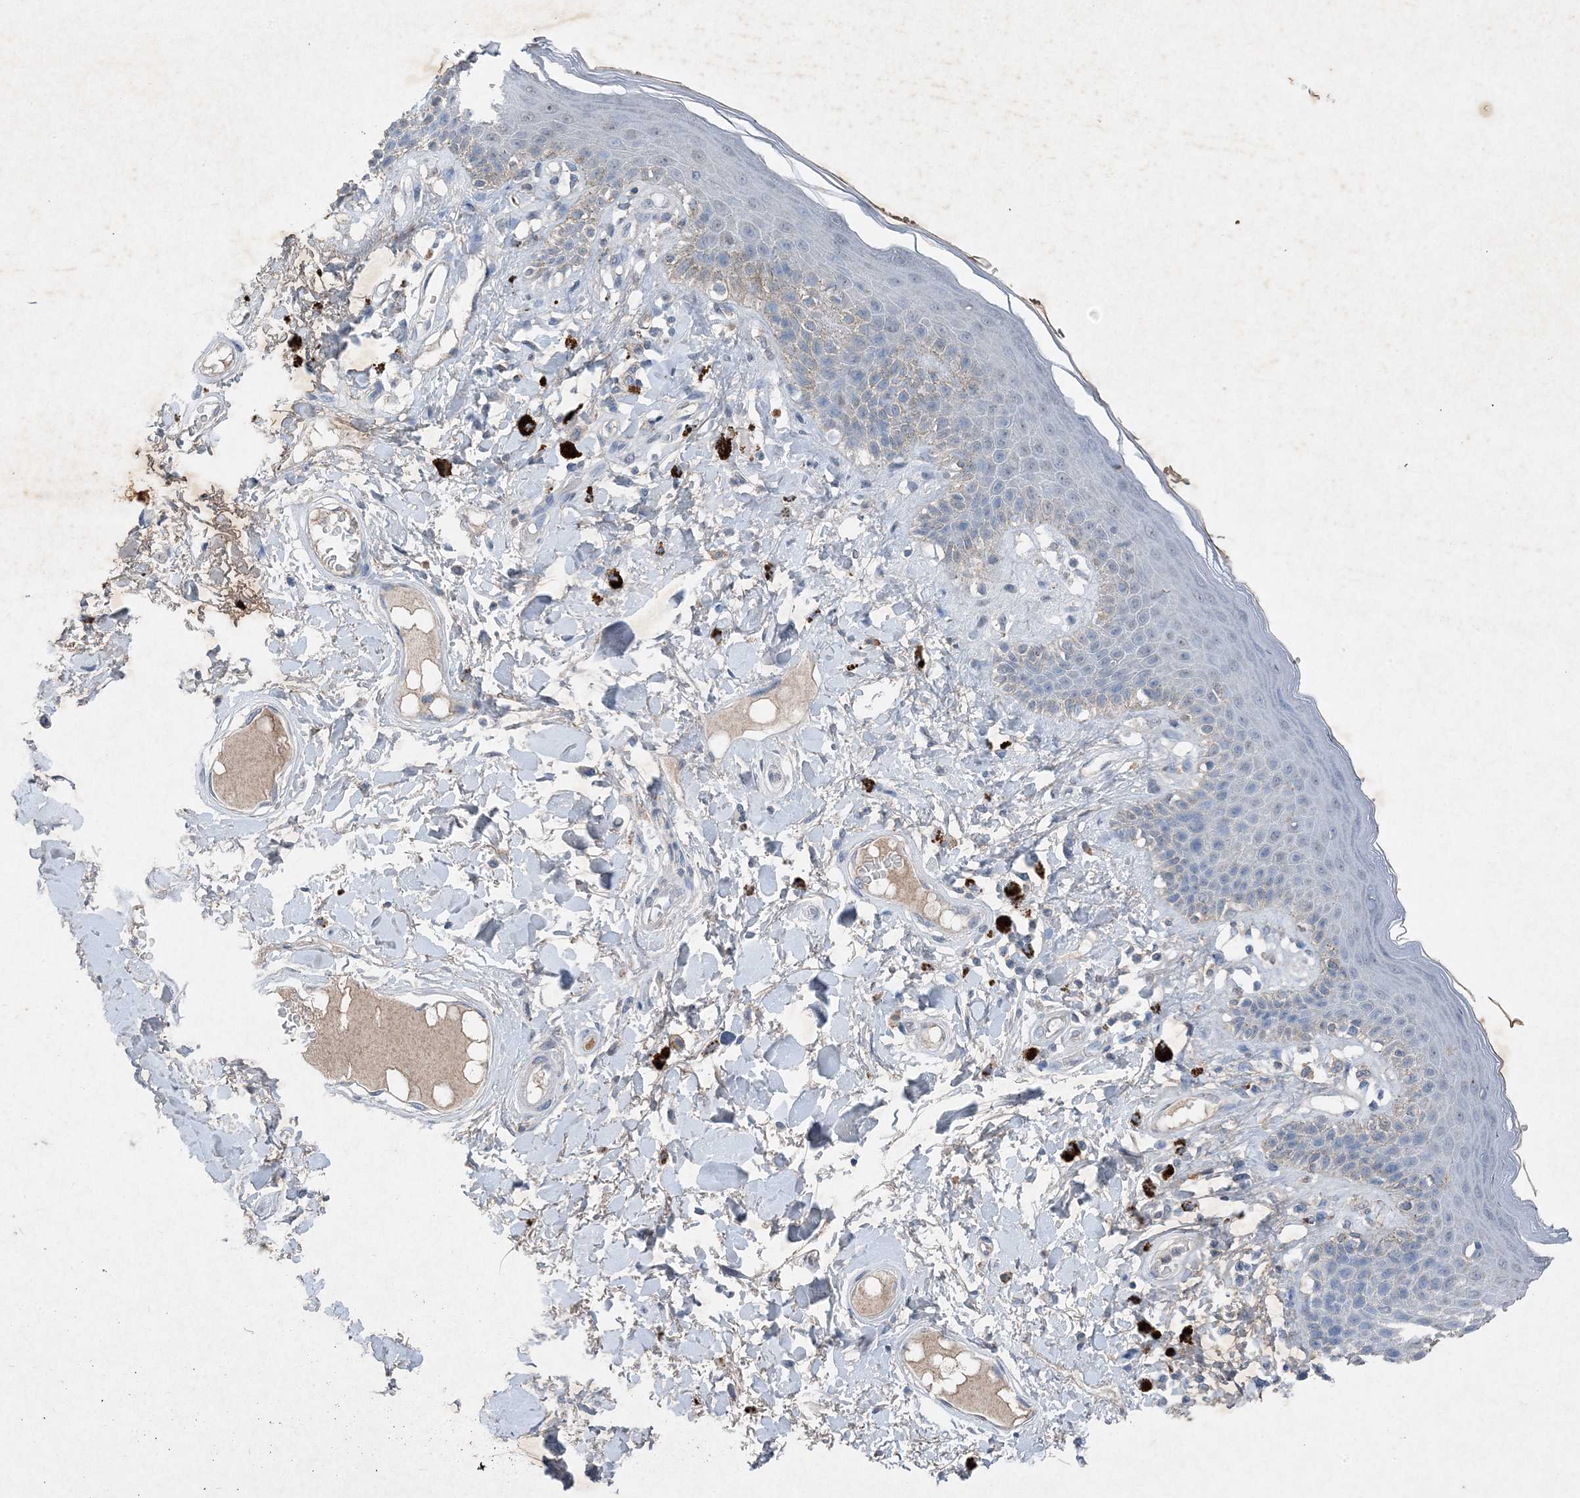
{"staining": {"intensity": "weak", "quantity": "<25%", "location": "cytoplasmic/membranous"}, "tissue": "skin", "cell_type": "Epidermal cells", "image_type": "normal", "snomed": [{"axis": "morphology", "description": "Normal tissue, NOS"}, {"axis": "topography", "description": "Anal"}], "caption": "DAB (3,3'-diaminobenzidine) immunohistochemical staining of unremarkable skin demonstrates no significant positivity in epidermal cells. (DAB (3,3'-diaminobenzidine) immunohistochemistry with hematoxylin counter stain).", "gene": "FCN3", "patient": {"sex": "female", "age": 78}}